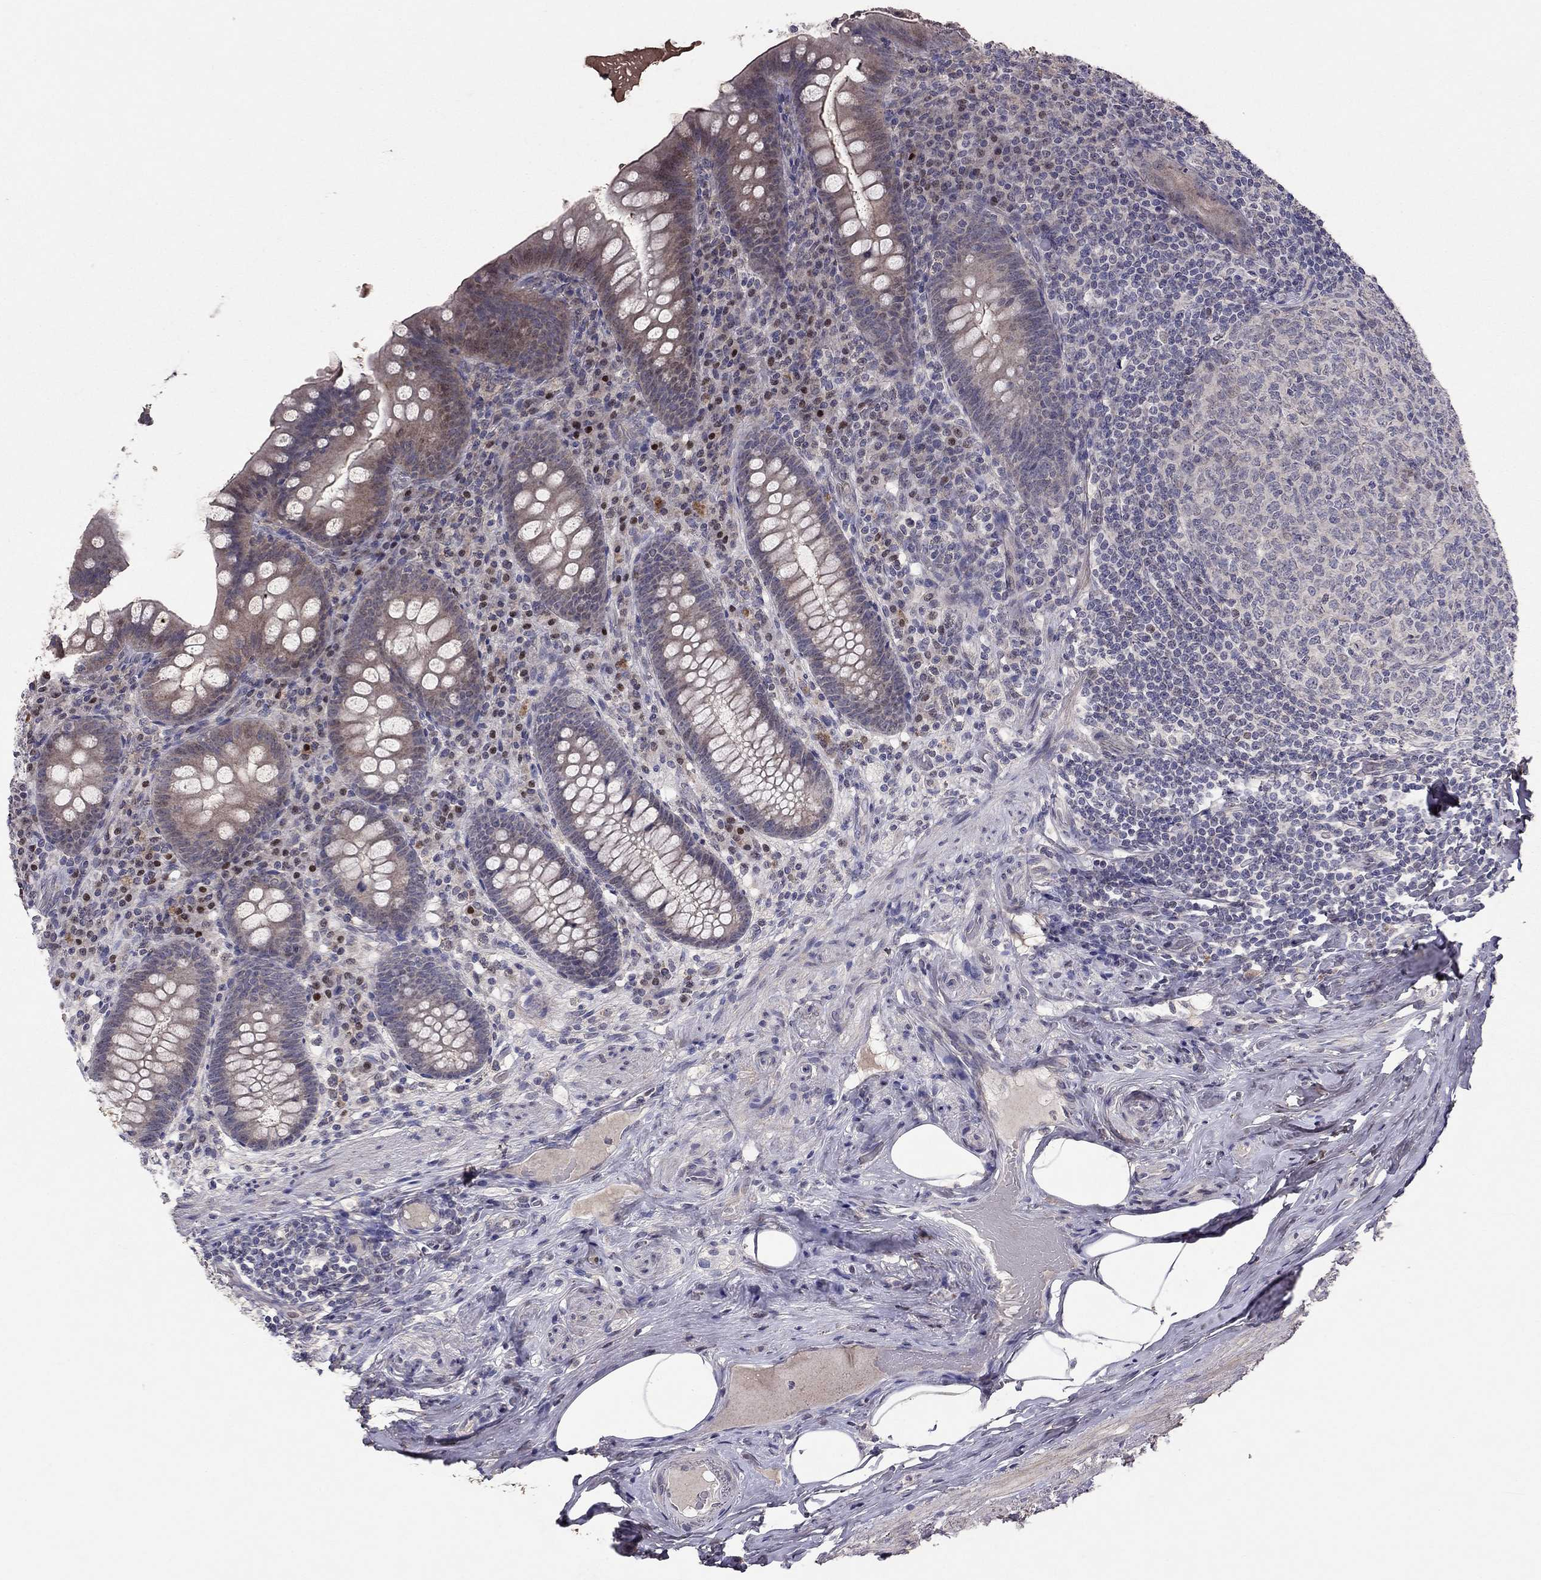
{"staining": {"intensity": "moderate", "quantity": "<25%", "location": "cytoplasmic/membranous"}, "tissue": "appendix", "cell_type": "Glandular cells", "image_type": "normal", "snomed": [{"axis": "morphology", "description": "Normal tissue, NOS"}, {"axis": "topography", "description": "Appendix"}], "caption": "DAB (3,3'-diaminobenzidine) immunohistochemical staining of normal human appendix exhibits moderate cytoplasmic/membranous protein staining in approximately <25% of glandular cells. Ihc stains the protein in brown and the nuclei are stained blue.", "gene": "ESR2", "patient": {"sex": "male", "age": 71}}